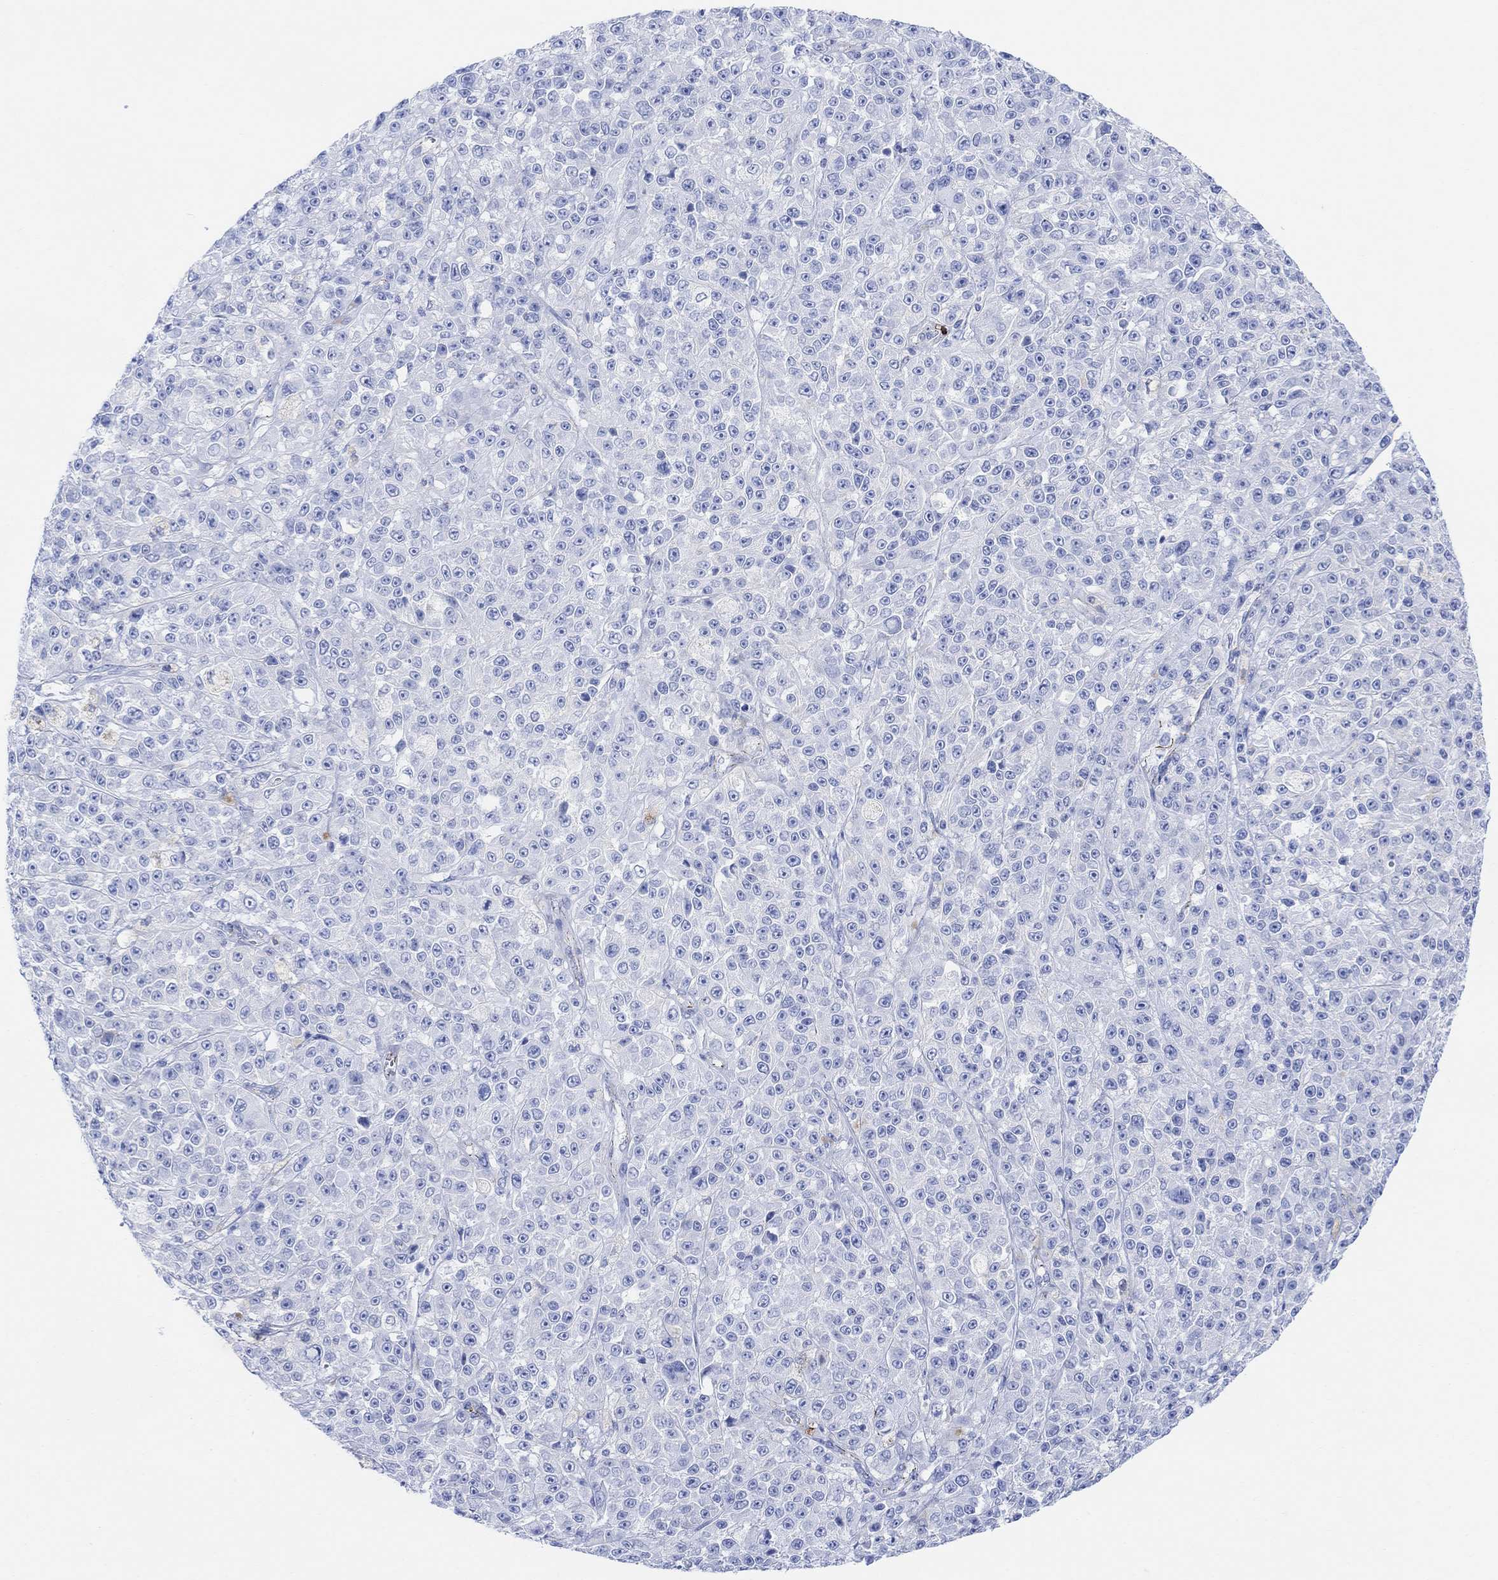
{"staining": {"intensity": "negative", "quantity": "none", "location": "none"}, "tissue": "melanoma", "cell_type": "Tumor cells", "image_type": "cancer", "snomed": [{"axis": "morphology", "description": "Malignant melanoma, NOS"}, {"axis": "topography", "description": "Skin"}], "caption": "There is no significant positivity in tumor cells of malignant melanoma. (IHC, brightfield microscopy, high magnification).", "gene": "GPR65", "patient": {"sex": "female", "age": 58}}